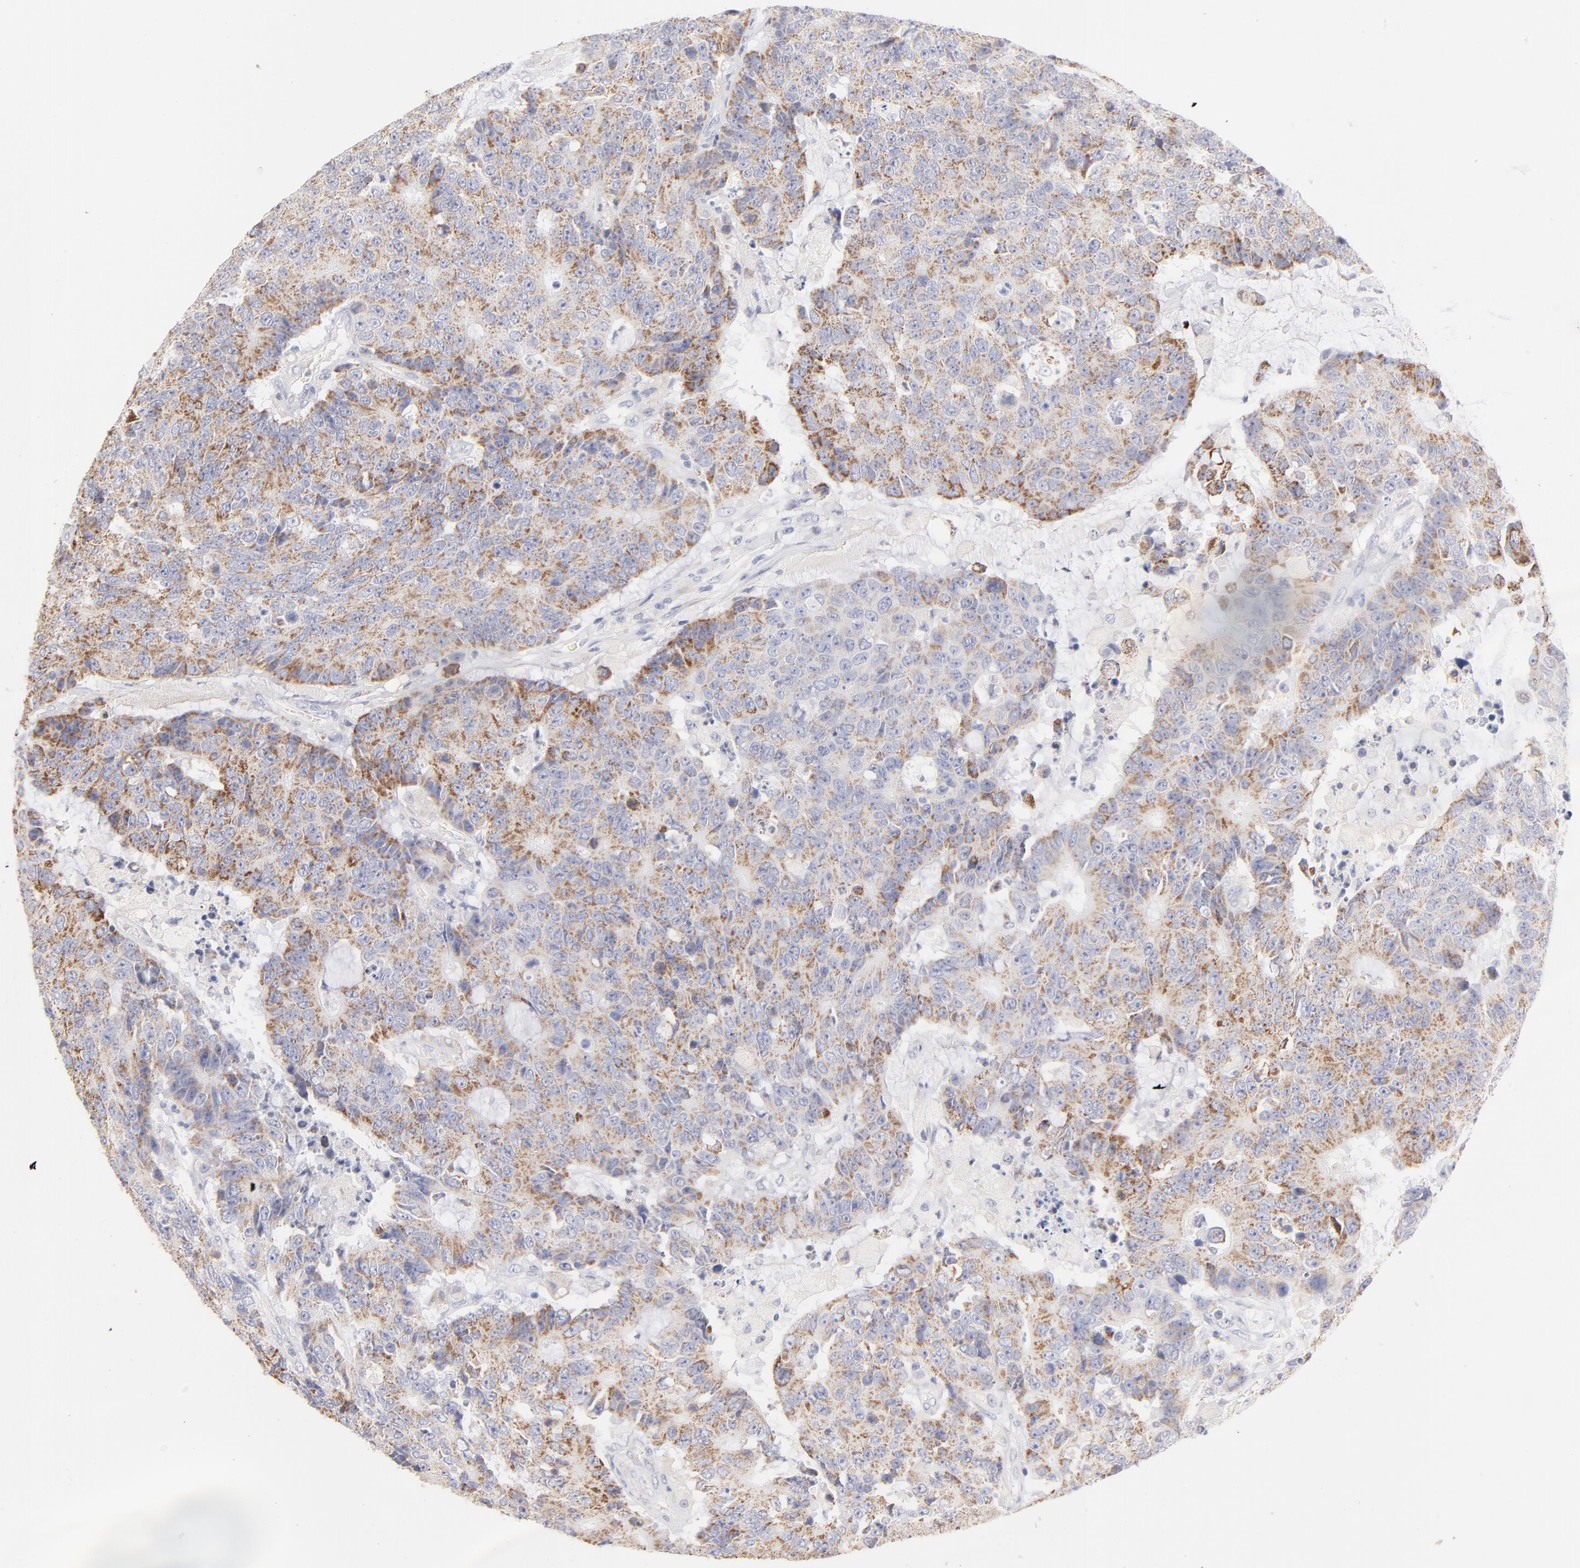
{"staining": {"intensity": "moderate", "quantity": ">75%", "location": "cytoplasmic/membranous"}, "tissue": "colorectal cancer", "cell_type": "Tumor cells", "image_type": "cancer", "snomed": [{"axis": "morphology", "description": "Adenocarcinoma, NOS"}, {"axis": "topography", "description": "Colon"}], "caption": "Human adenocarcinoma (colorectal) stained with a protein marker displays moderate staining in tumor cells.", "gene": "TST", "patient": {"sex": "female", "age": 86}}